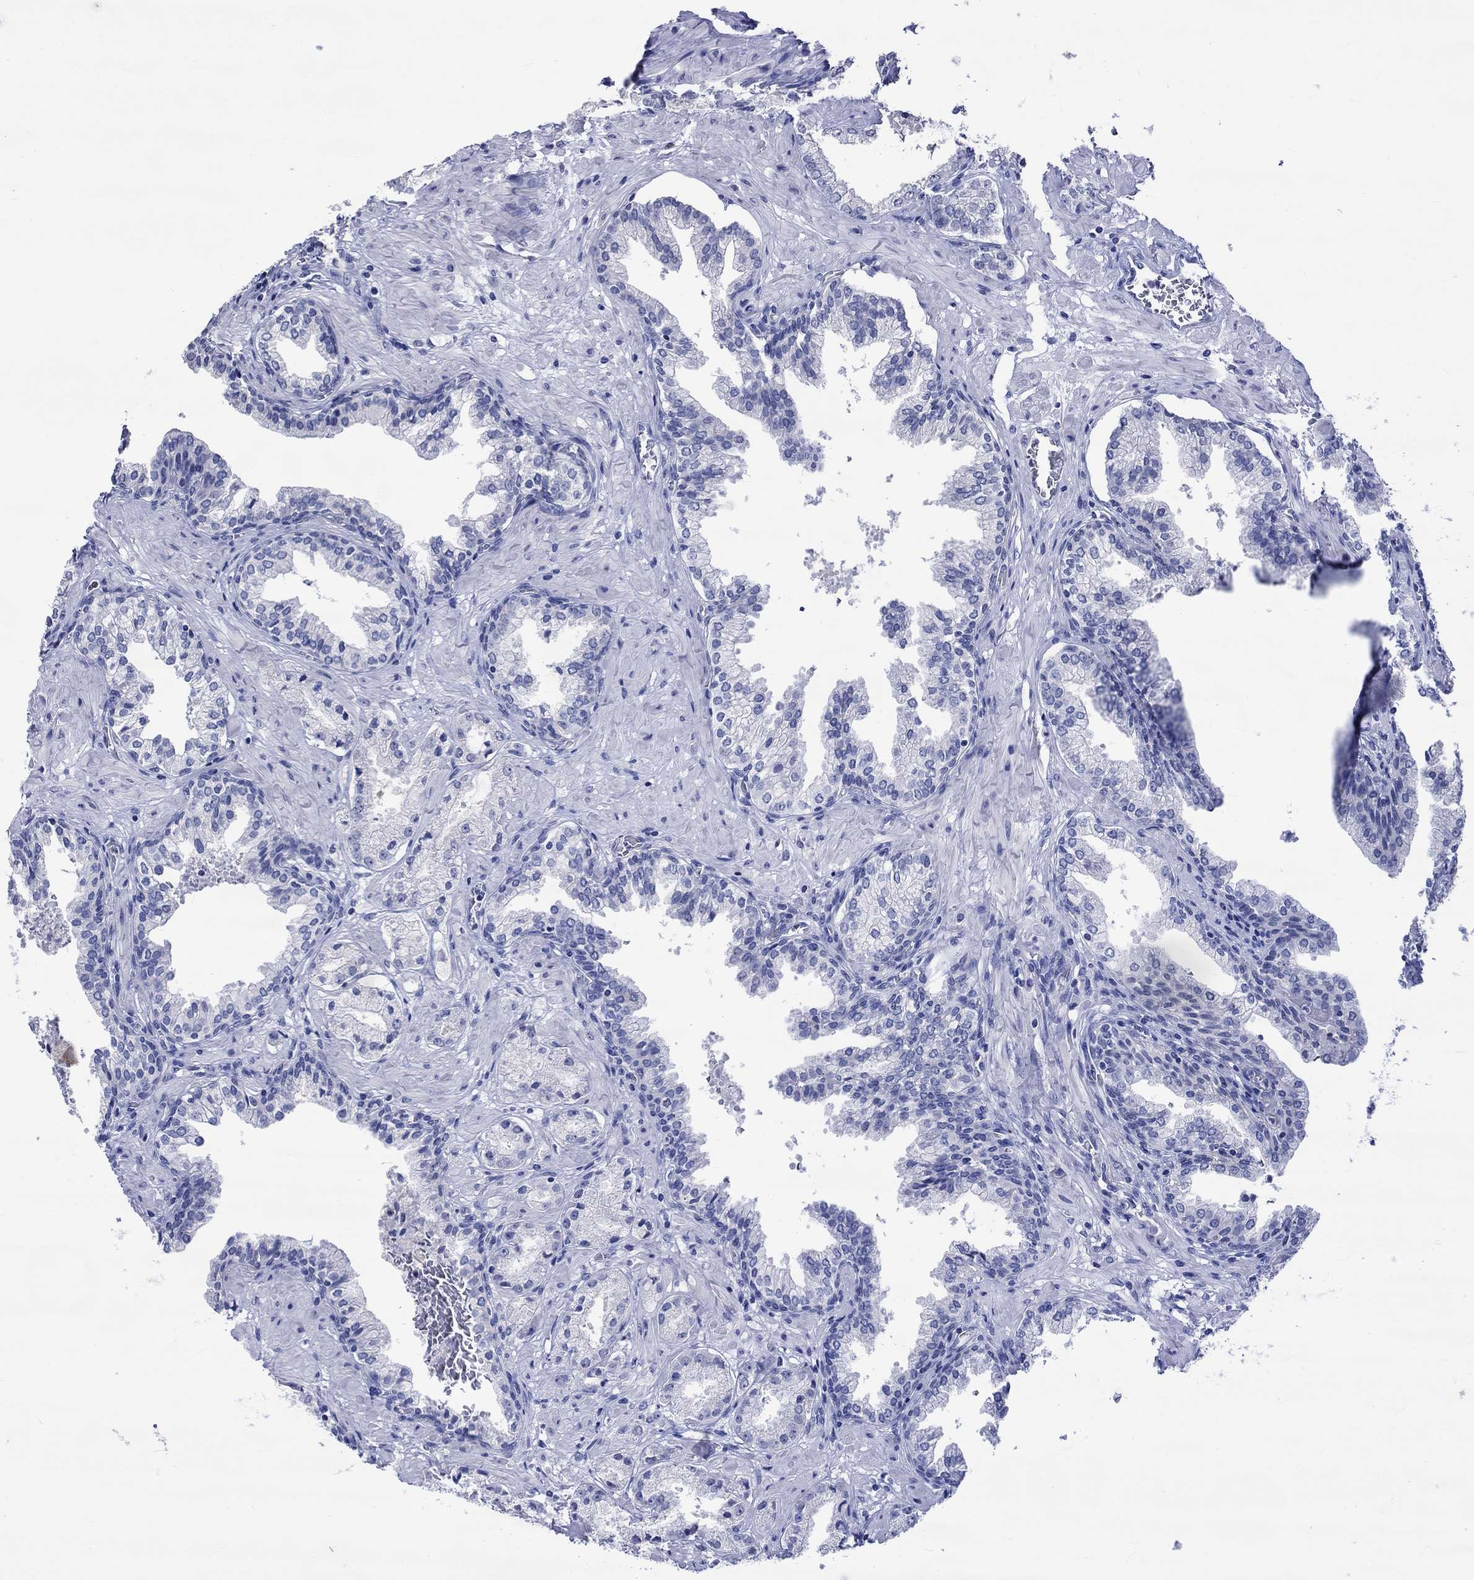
{"staining": {"intensity": "negative", "quantity": "none", "location": "none"}, "tissue": "prostate cancer", "cell_type": "Tumor cells", "image_type": "cancer", "snomed": [{"axis": "morphology", "description": "Adenocarcinoma, NOS"}, {"axis": "topography", "description": "Prostate and seminal vesicle, NOS"}, {"axis": "topography", "description": "Prostate"}], "caption": "Immunohistochemistry photomicrograph of neoplastic tissue: human prostate cancer stained with DAB (3,3'-diaminobenzidine) shows no significant protein positivity in tumor cells. (Immunohistochemistry (ihc), brightfield microscopy, high magnification).", "gene": "KLHL35", "patient": {"sex": "male", "age": 44}}